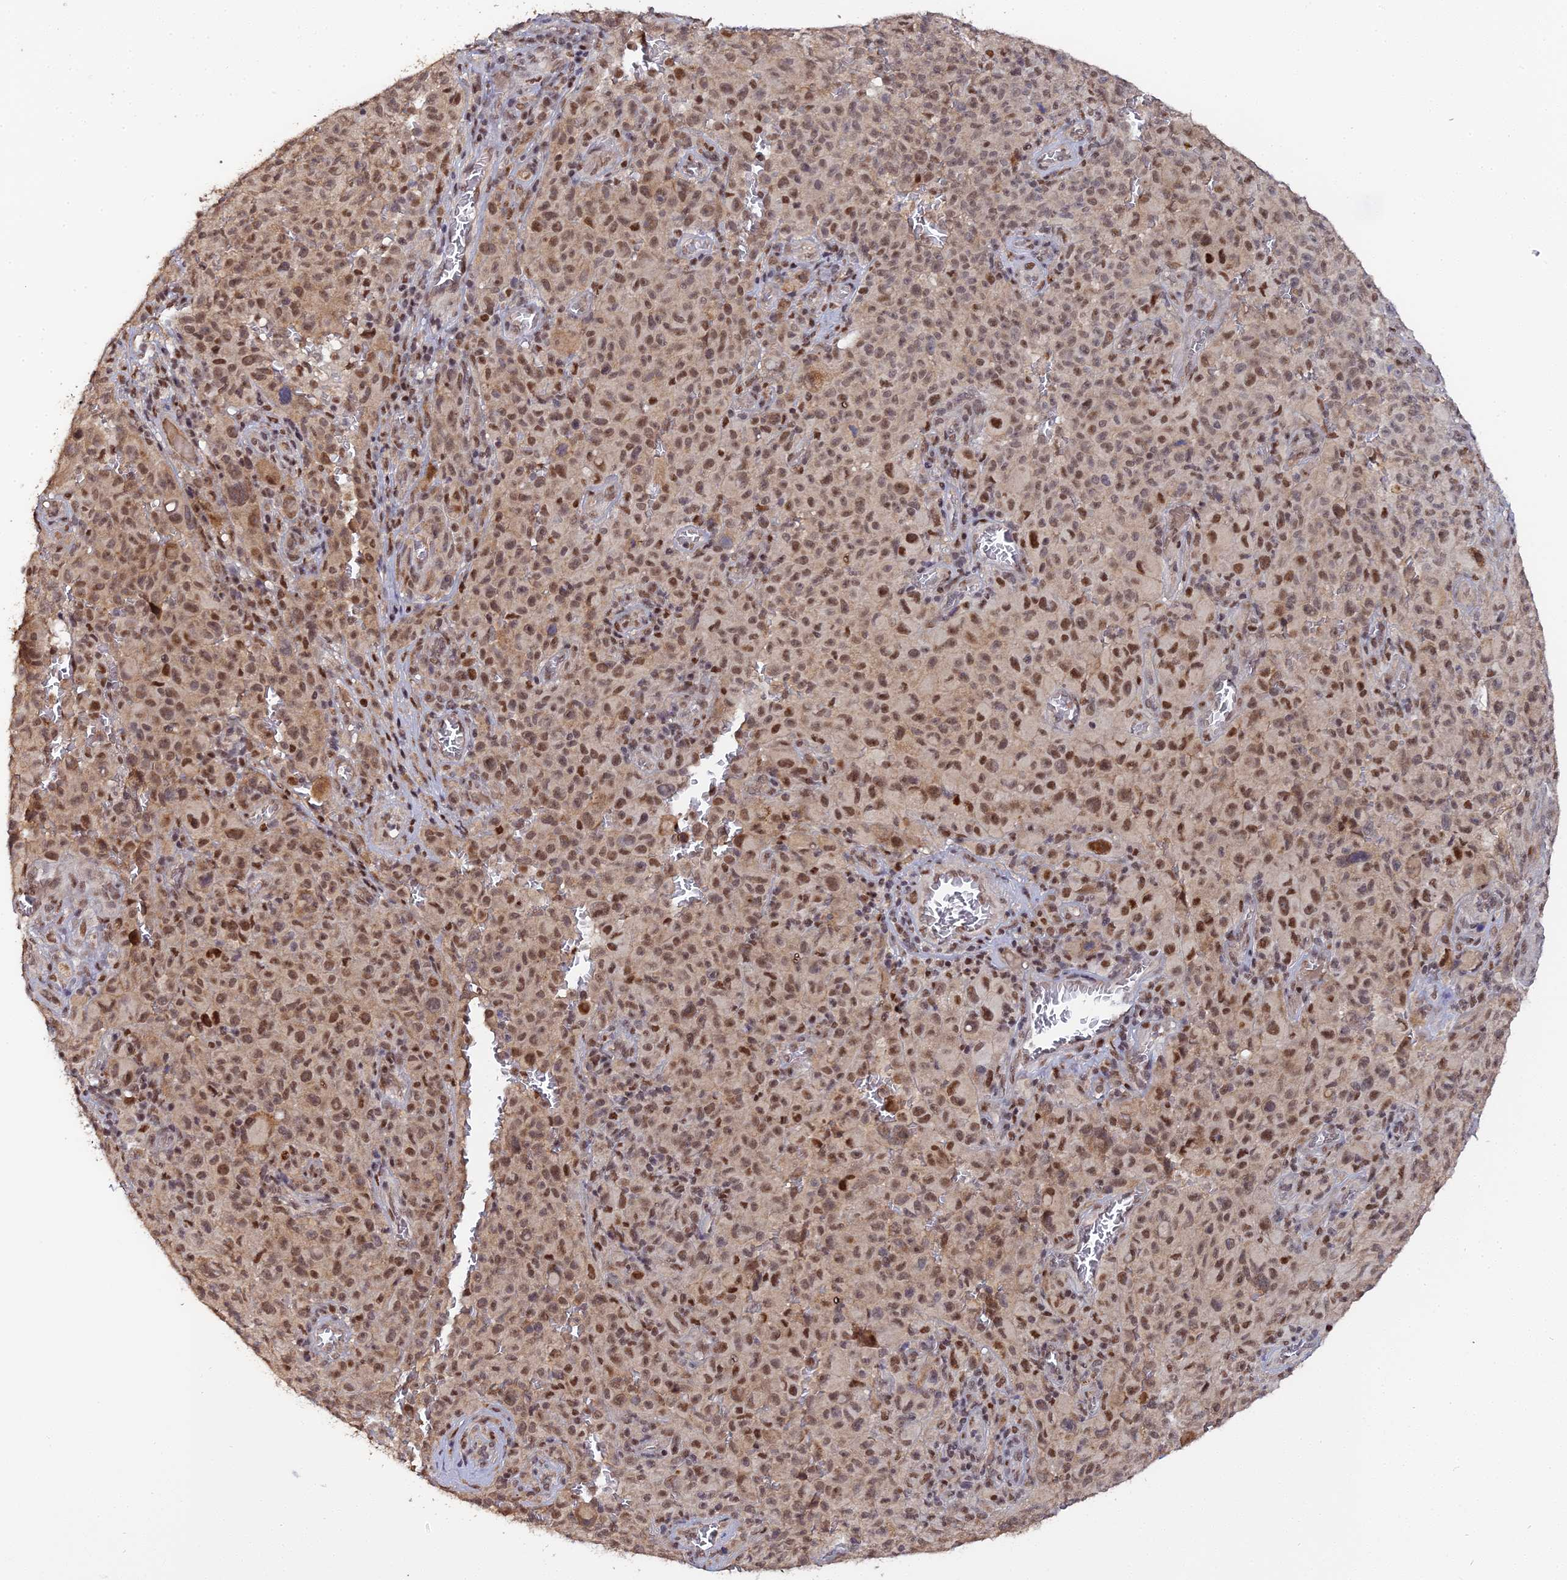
{"staining": {"intensity": "moderate", "quantity": ">75%", "location": "nuclear"}, "tissue": "melanoma", "cell_type": "Tumor cells", "image_type": "cancer", "snomed": [{"axis": "morphology", "description": "Malignant melanoma, NOS"}, {"axis": "topography", "description": "Skin"}], "caption": "The micrograph shows a brown stain indicating the presence of a protein in the nuclear of tumor cells in melanoma.", "gene": "ERCC5", "patient": {"sex": "female", "age": 82}}